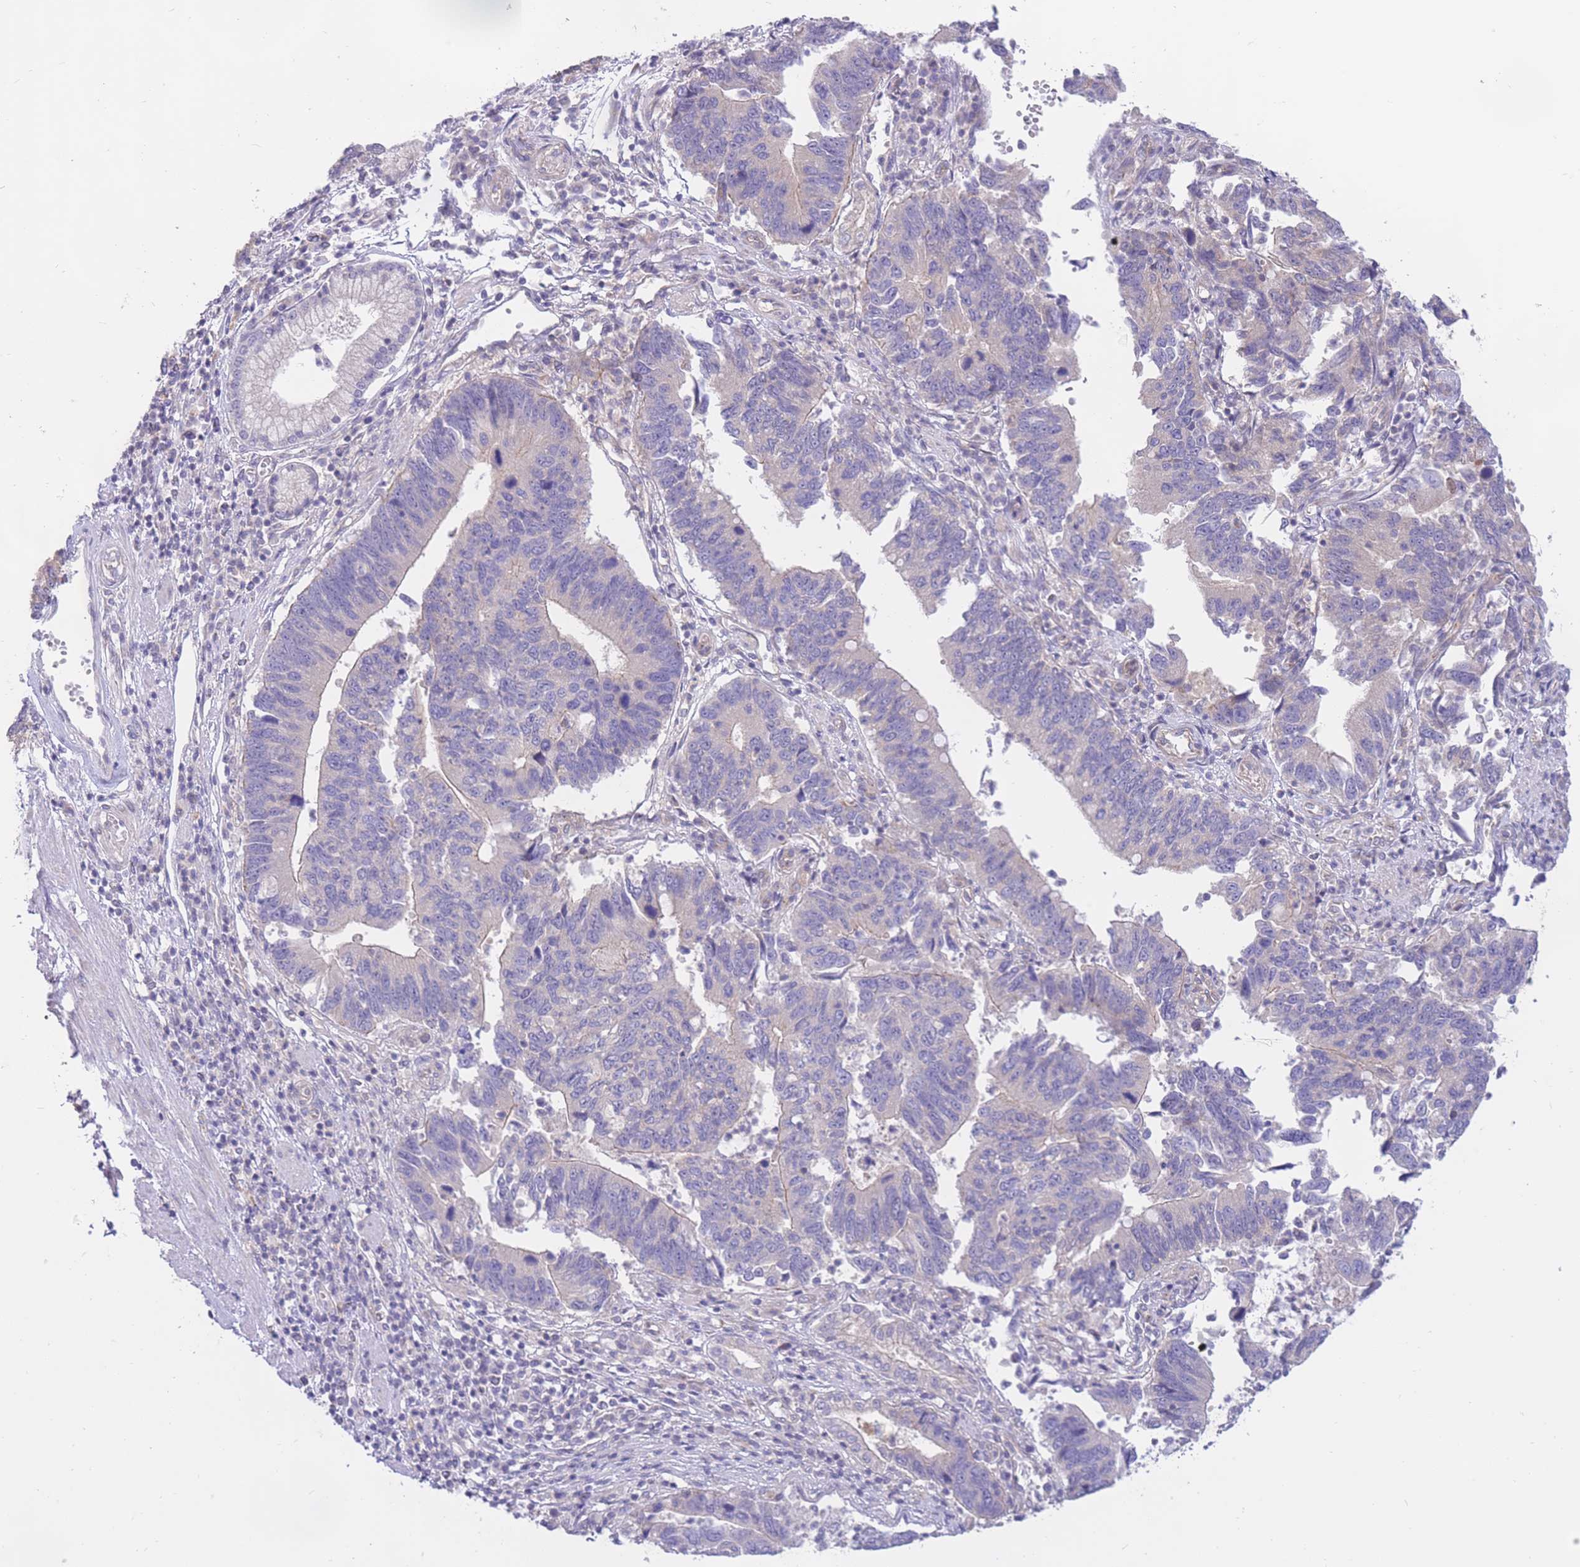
{"staining": {"intensity": "negative", "quantity": "none", "location": "none"}, "tissue": "stomach cancer", "cell_type": "Tumor cells", "image_type": "cancer", "snomed": [{"axis": "morphology", "description": "Adenocarcinoma, NOS"}, {"axis": "topography", "description": "Stomach"}], "caption": "The histopathology image exhibits no staining of tumor cells in stomach cancer.", "gene": "ALS2CL", "patient": {"sex": "male", "age": 59}}